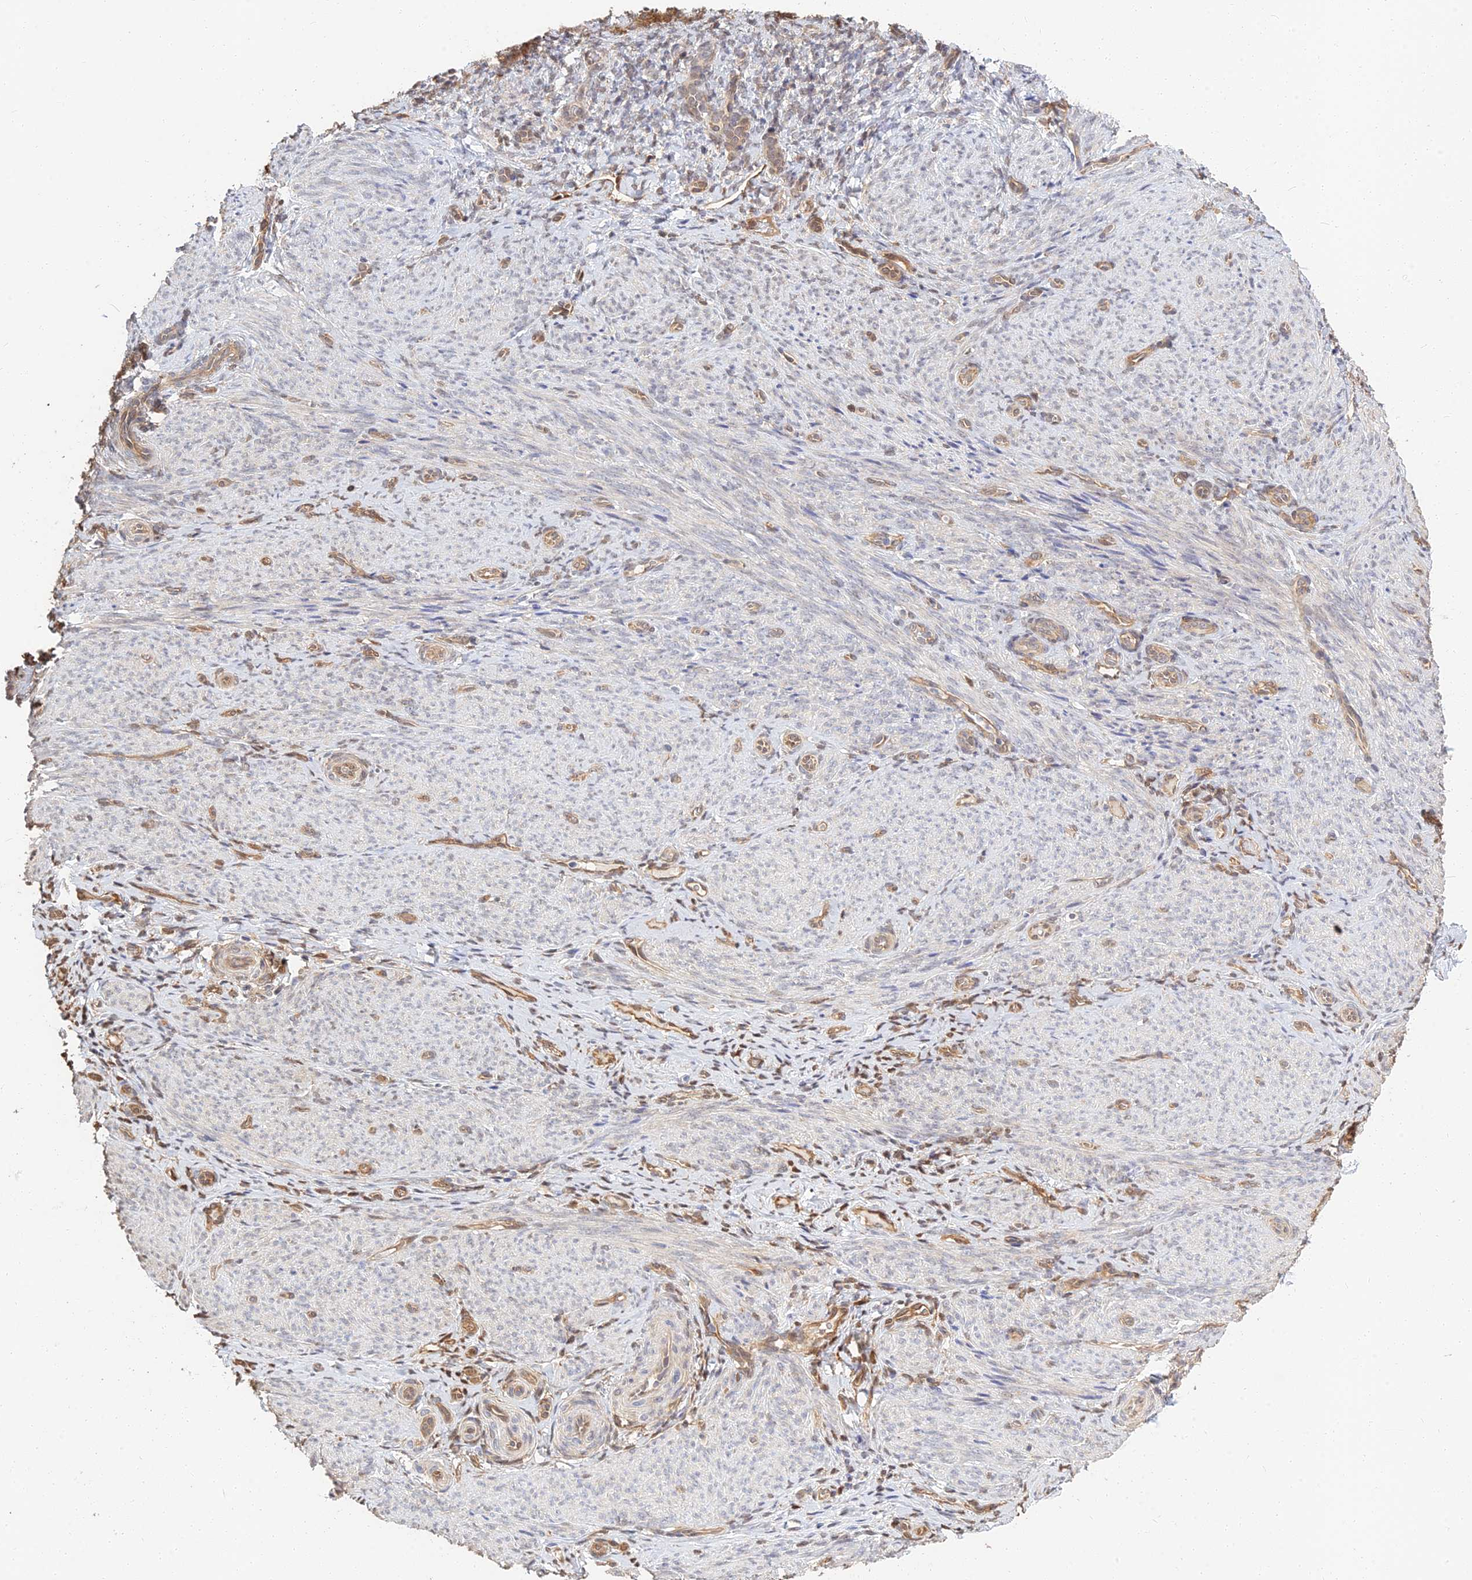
{"staining": {"intensity": "weak", "quantity": "<25%", "location": "cytoplasmic/membranous"}, "tissue": "endometrium", "cell_type": "Cells in endometrial stroma", "image_type": "normal", "snomed": [{"axis": "morphology", "description": "Normal tissue, NOS"}, {"axis": "topography", "description": "Endometrium"}], "caption": "This is a histopathology image of immunohistochemistry staining of normal endometrium, which shows no staining in cells in endometrial stroma. (Immunohistochemistry, brightfield microscopy, high magnification).", "gene": "LRRN3", "patient": {"sex": "female", "age": 65}}